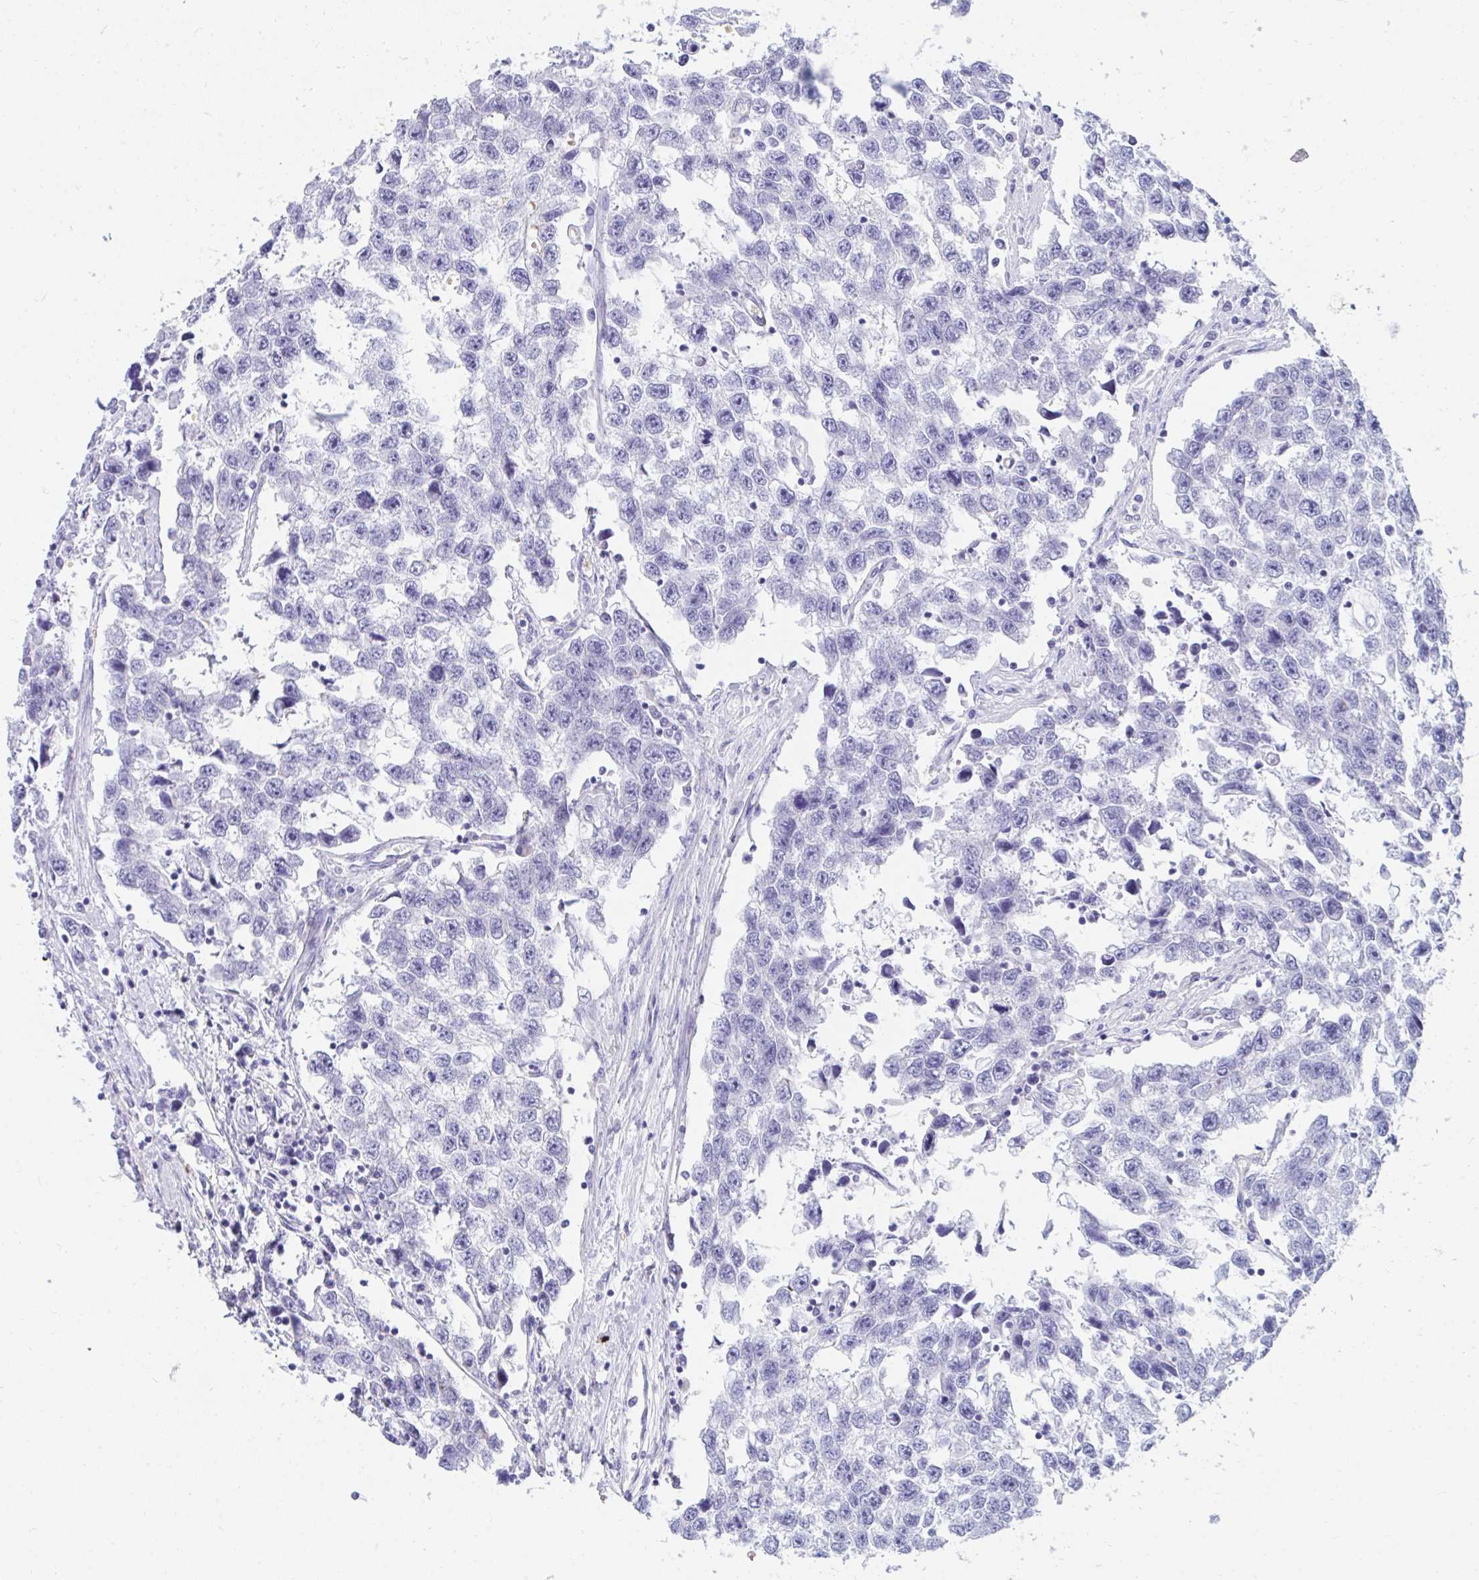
{"staining": {"intensity": "negative", "quantity": "none", "location": "none"}, "tissue": "testis cancer", "cell_type": "Tumor cells", "image_type": "cancer", "snomed": [{"axis": "morphology", "description": "Seminoma, NOS"}, {"axis": "topography", "description": "Testis"}], "caption": "Immunohistochemistry (IHC) of seminoma (testis) shows no expression in tumor cells.", "gene": "MROH2B", "patient": {"sex": "male", "age": 33}}